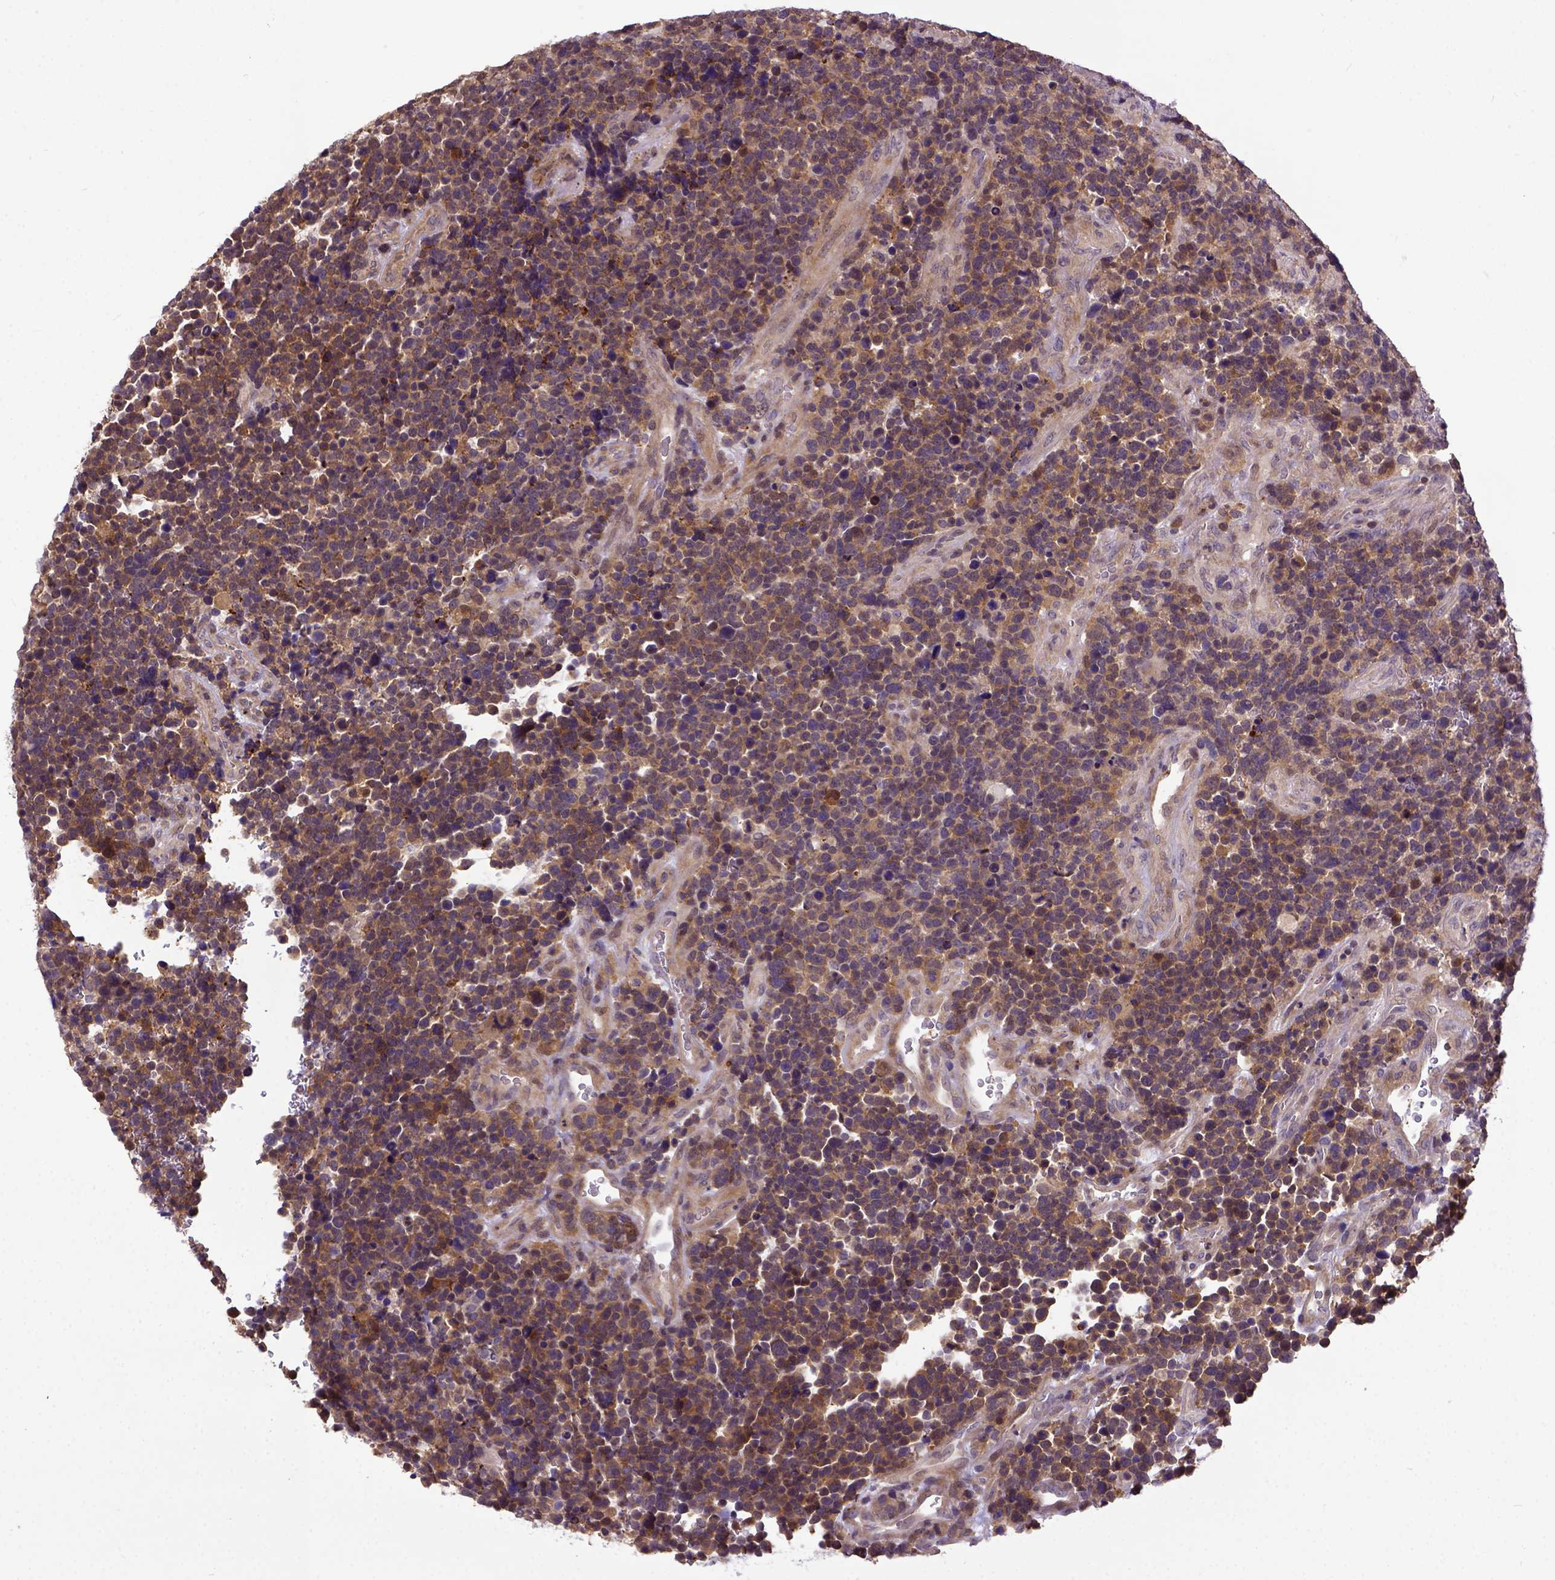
{"staining": {"intensity": "moderate", "quantity": ">75%", "location": "cytoplasmic/membranous"}, "tissue": "glioma", "cell_type": "Tumor cells", "image_type": "cancer", "snomed": [{"axis": "morphology", "description": "Glioma, malignant, High grade"}, {"axis": "topography", "description": "Brain"}], "caption": "Immunohistochemistry (DAB) staining of glioma shows moderate cytoplasmic/membranous protein positivity in approximately >75% of tumor cells.", "gene": "CPNE1", "patient": {"sex": "male", "age": 33}}